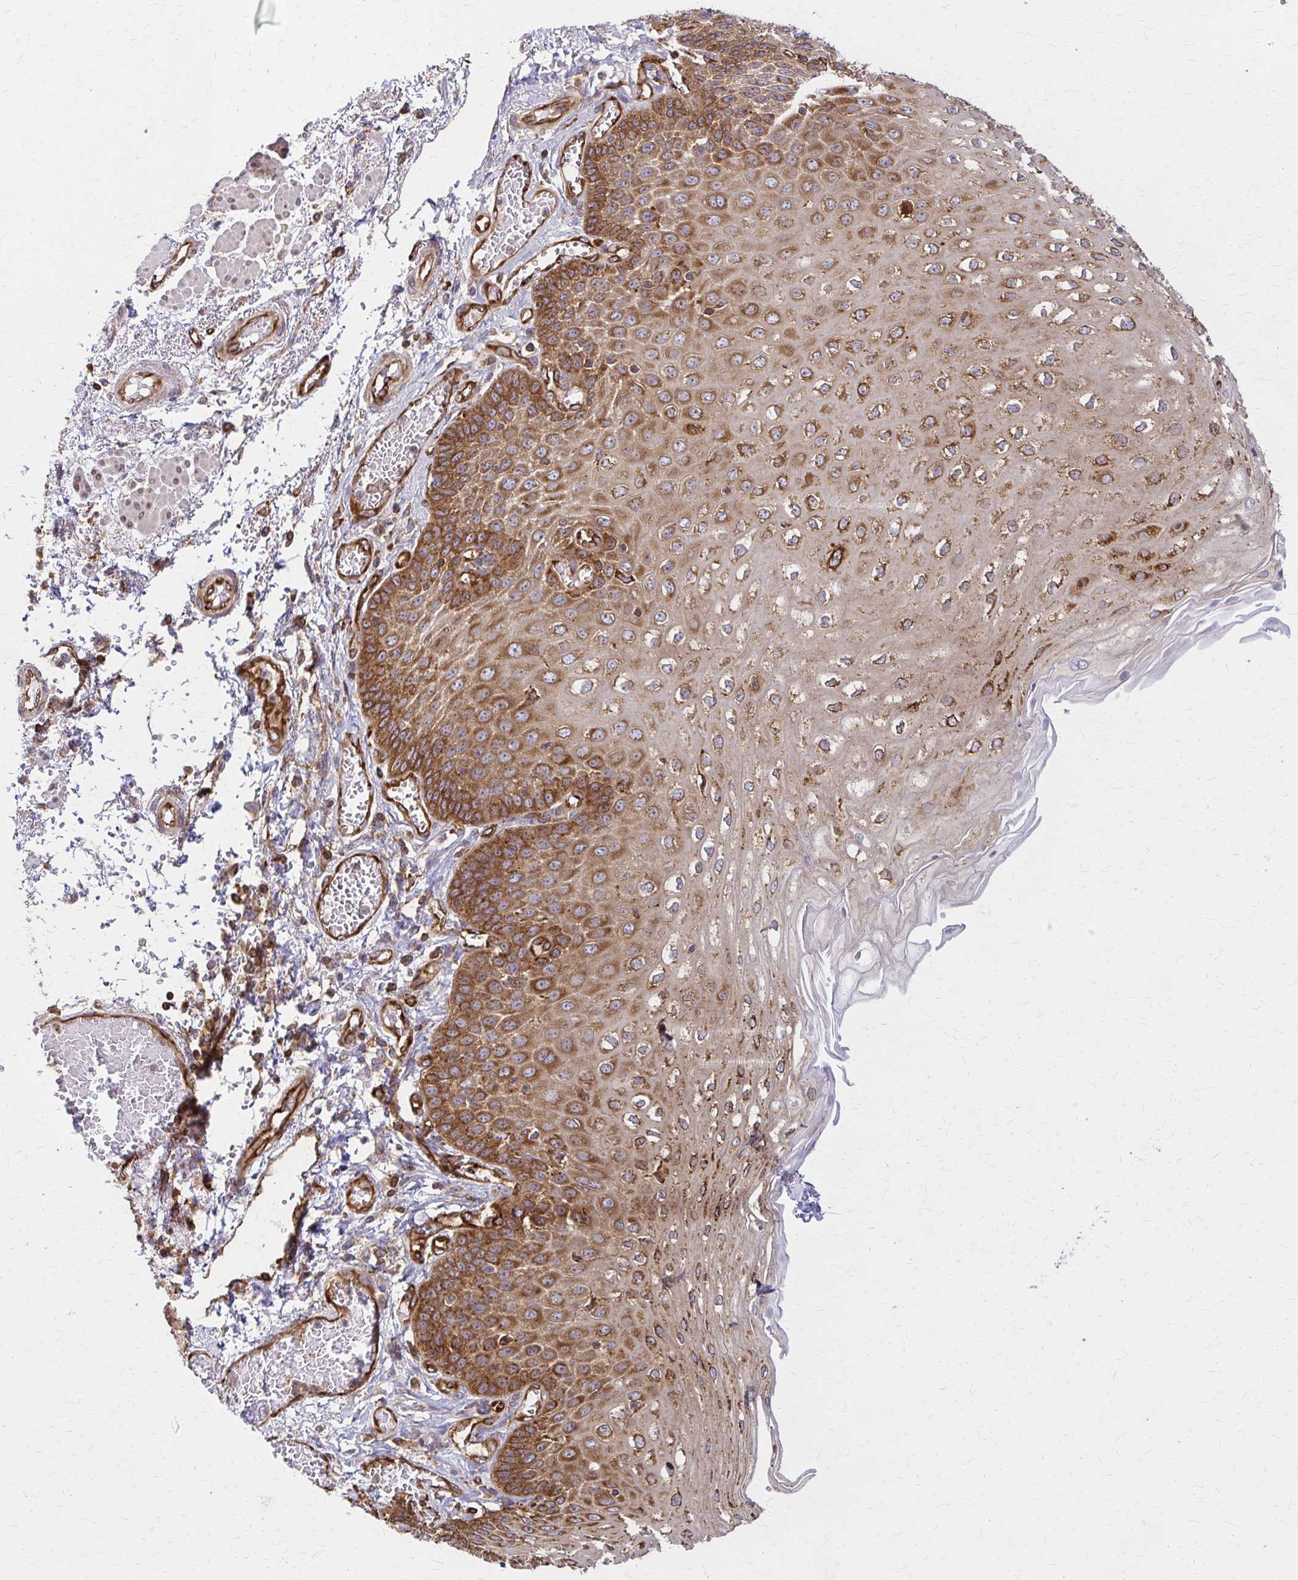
{"staining": {"intensity": "strong", "quantity": "25%-75%", "location": "cytoplasmic/membranous"}, "tissue": "esophagus", "cell_type": "Squamous epithelial cells", "image_type": "normal", "snomed": [{"axis": "morphology", "description": "Normal tissue, NOS"}, {"axis": "morphology", "description": "Adenocarcinoma, NOS"}, {"axis": "topography", "description": "Esophagus"}], "caption": "High-magnification brightfield microscopy of benign esophagus stained with DAB (3,3'-diaminobenzidine) (brown) and counterstained with hematoxylin (blue). squamous epithelial cells exhibit strong cytoplasmic/membranous positivity is appreciated in approximately25%-75% of cells.", "gene": "WASF2", "patient": {"sex": "male", "age": 81}}